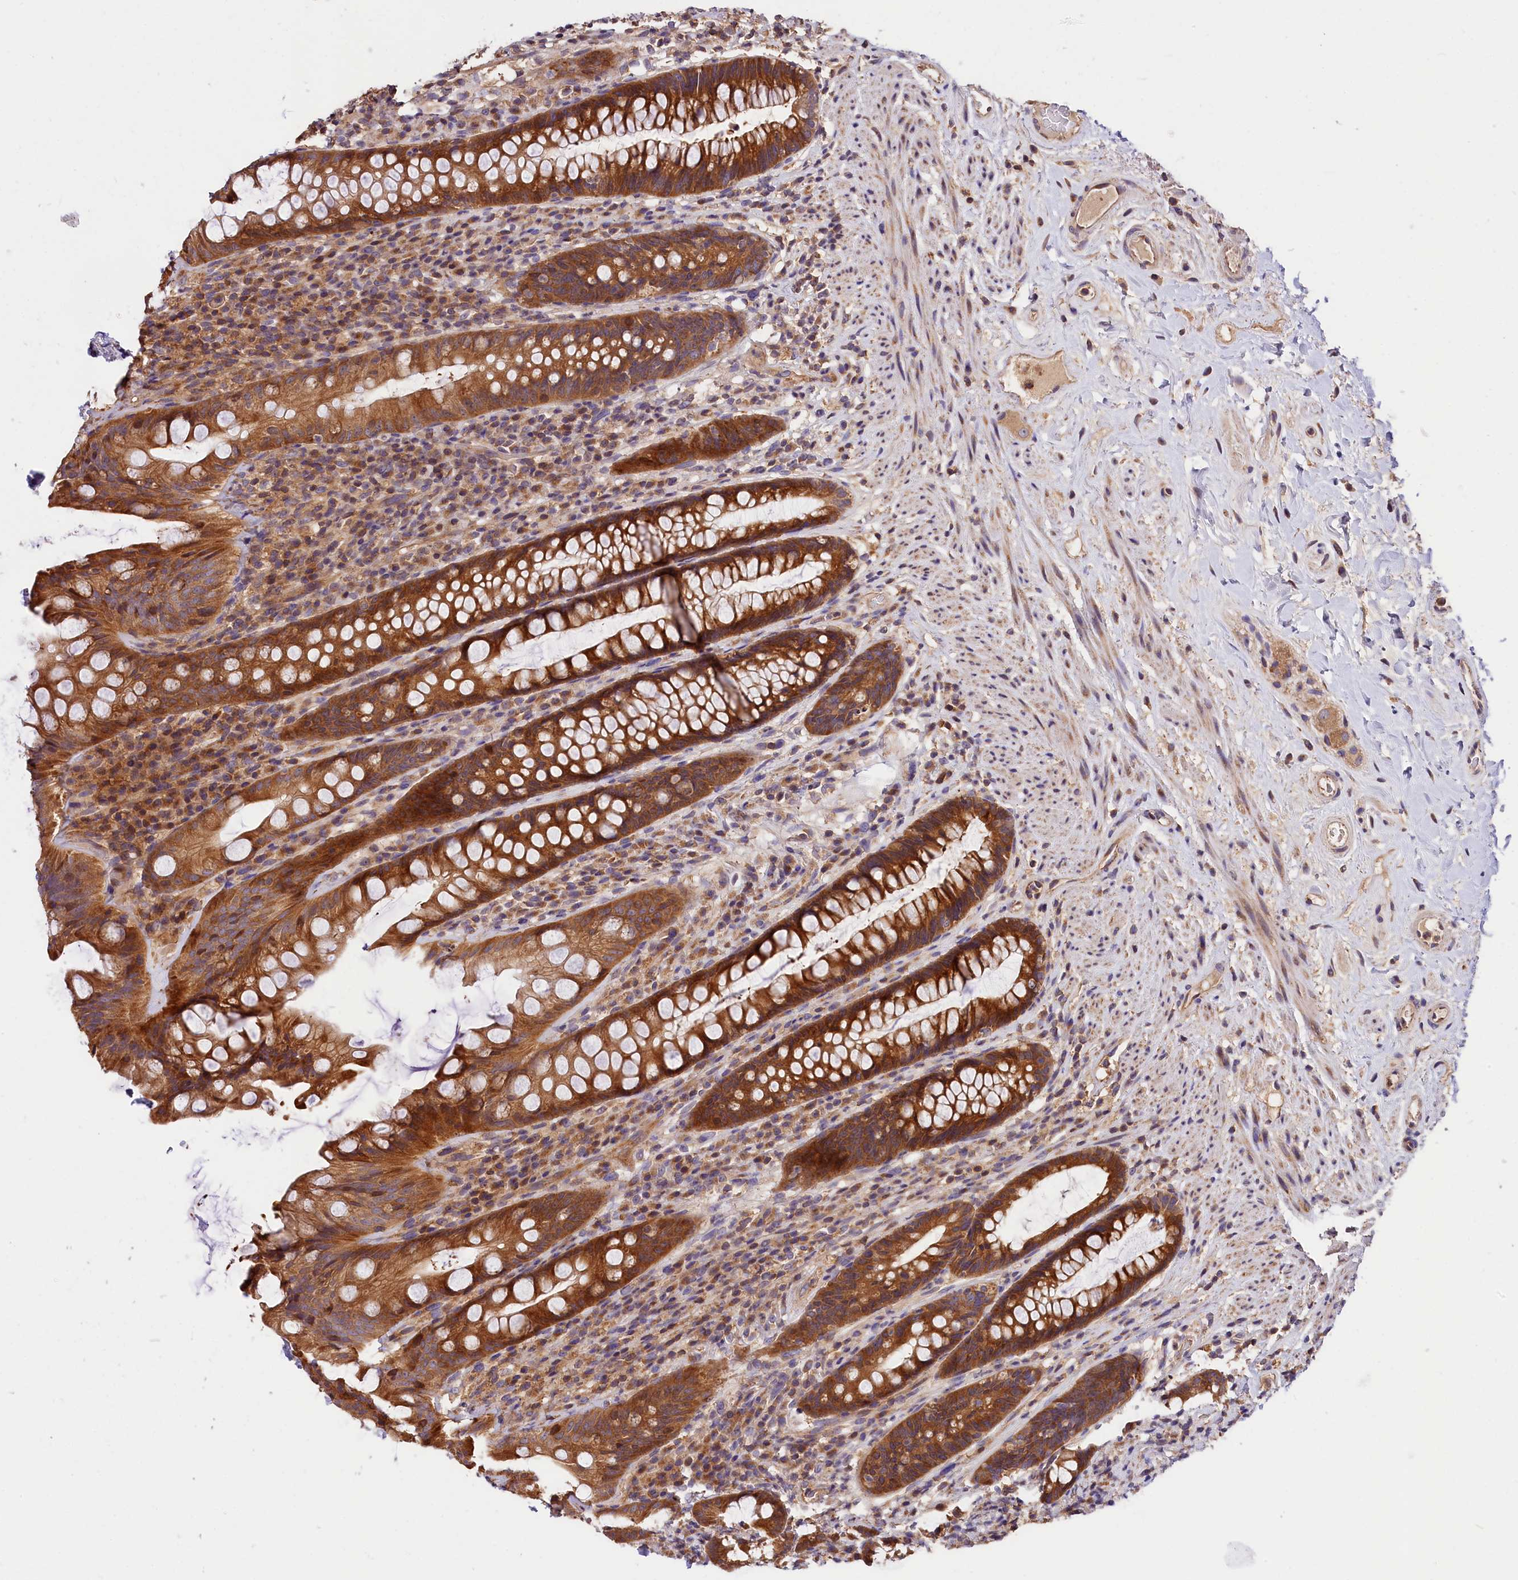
{"staining": {"intensity": "strong", "quantity": ">75%", "location": "cytoplasmic/membranous"}, "tissue": "rectum", "cell_type": "Glandular cells", "image_type": "normal", "snomed": [{"axis": "morphology", "description": "Normal tissue, NOS"}, {"axis": "topography", "description": "Rectum"}], "caption": "Strong cytoplasmic/membranous staining for a protein is seen in about >75% of glandular cells of normal rectum using immunohistochemistry (IHC).", "gene": "KPTN", "patient": {"sex": "male", "age": 74}}